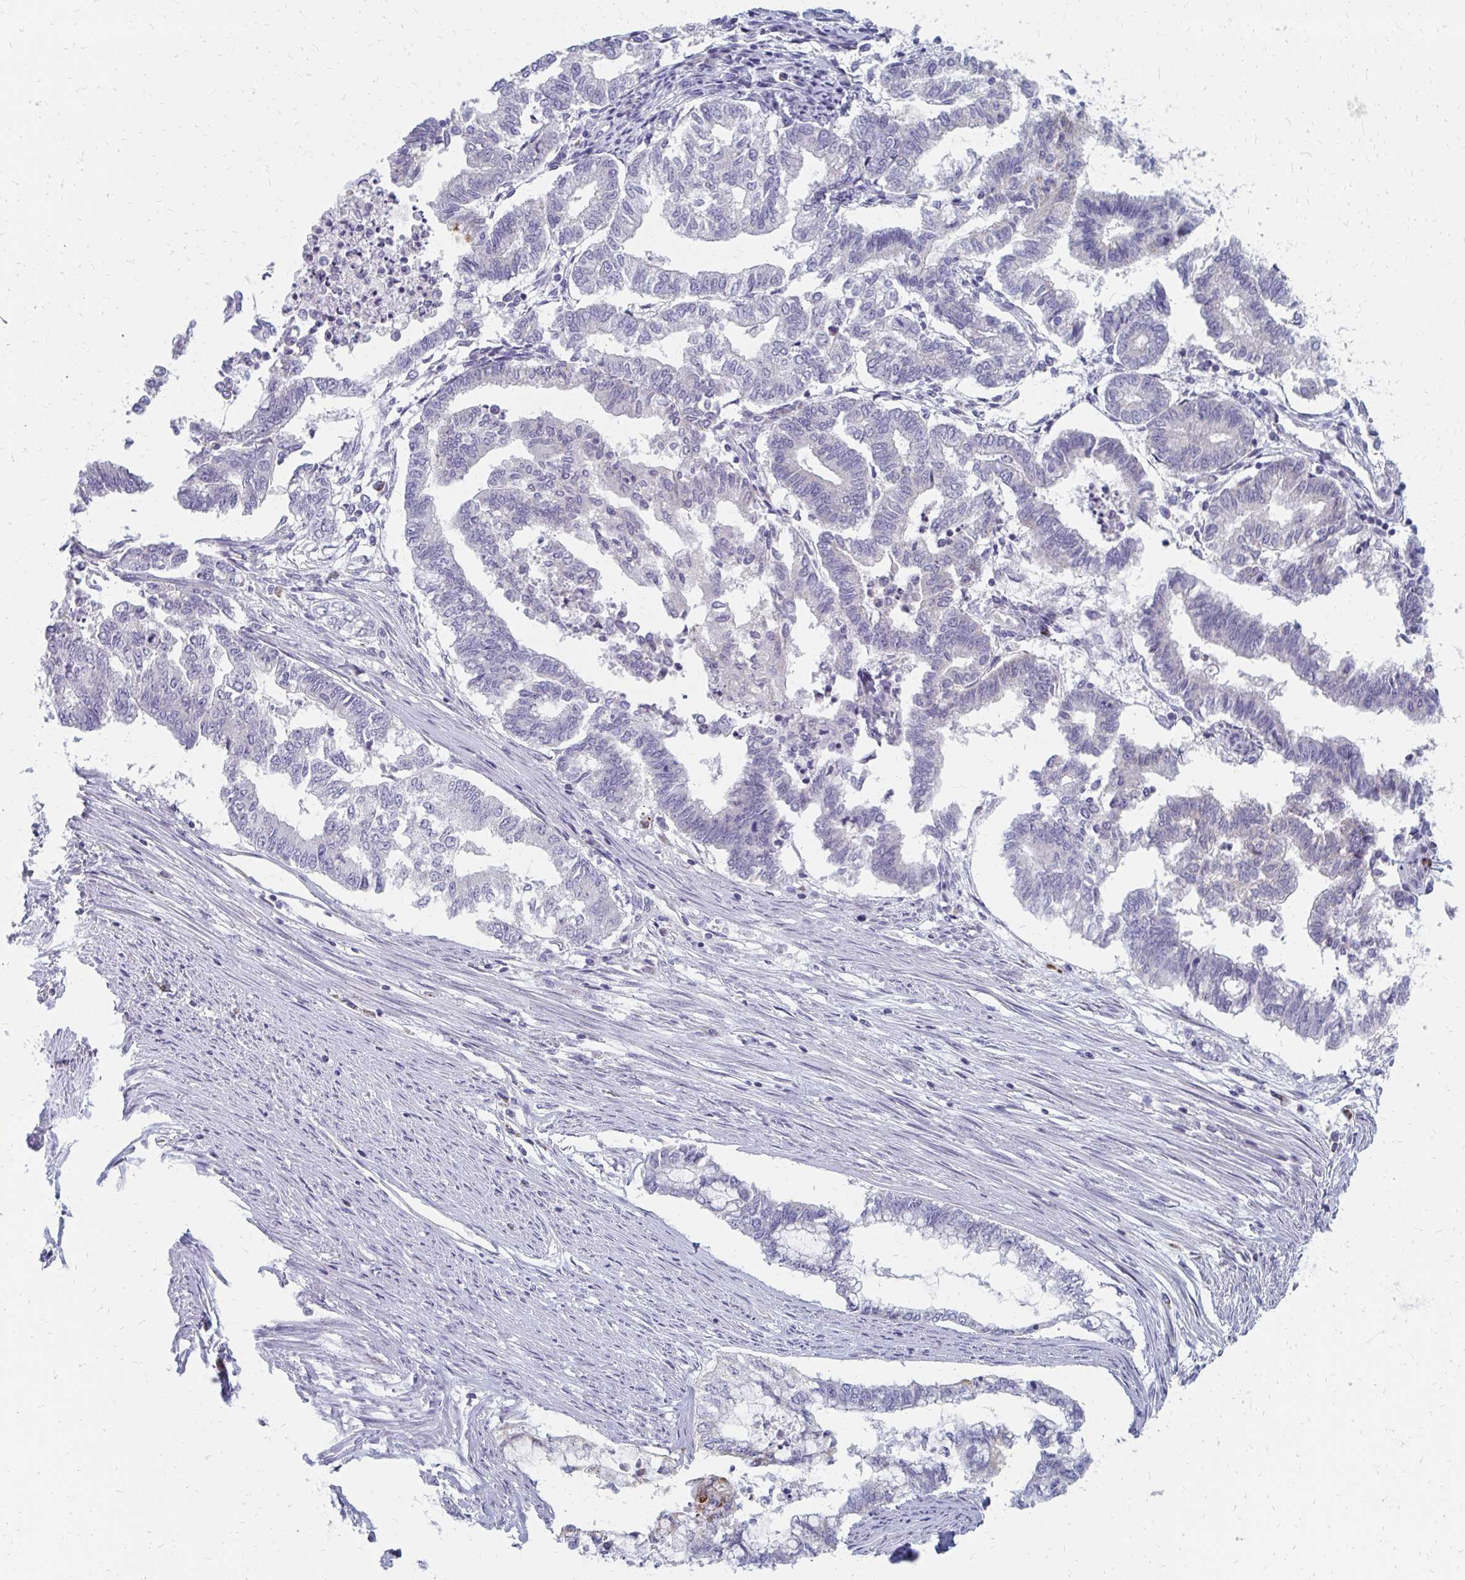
{"staining": {"intensity": "weak", "quantity": "<25%", "location": "cytoplasmic/membranous"}, "tissue": "endometrial cancer", "cell_type": "Tumor cells", "image_type": "cancer", "snomed": [{"axis": "morphology", "description": "Adenocarcinoma, NOS"}, {"axis": "topography", "description": "Endometrium"}], "caption": "This is an IHC image of human adenocarcinoma (endometrial). There is no positivity in tumor cells.", "gene": "OR10V1", "patient": {"sex": "female", "age": 79}}